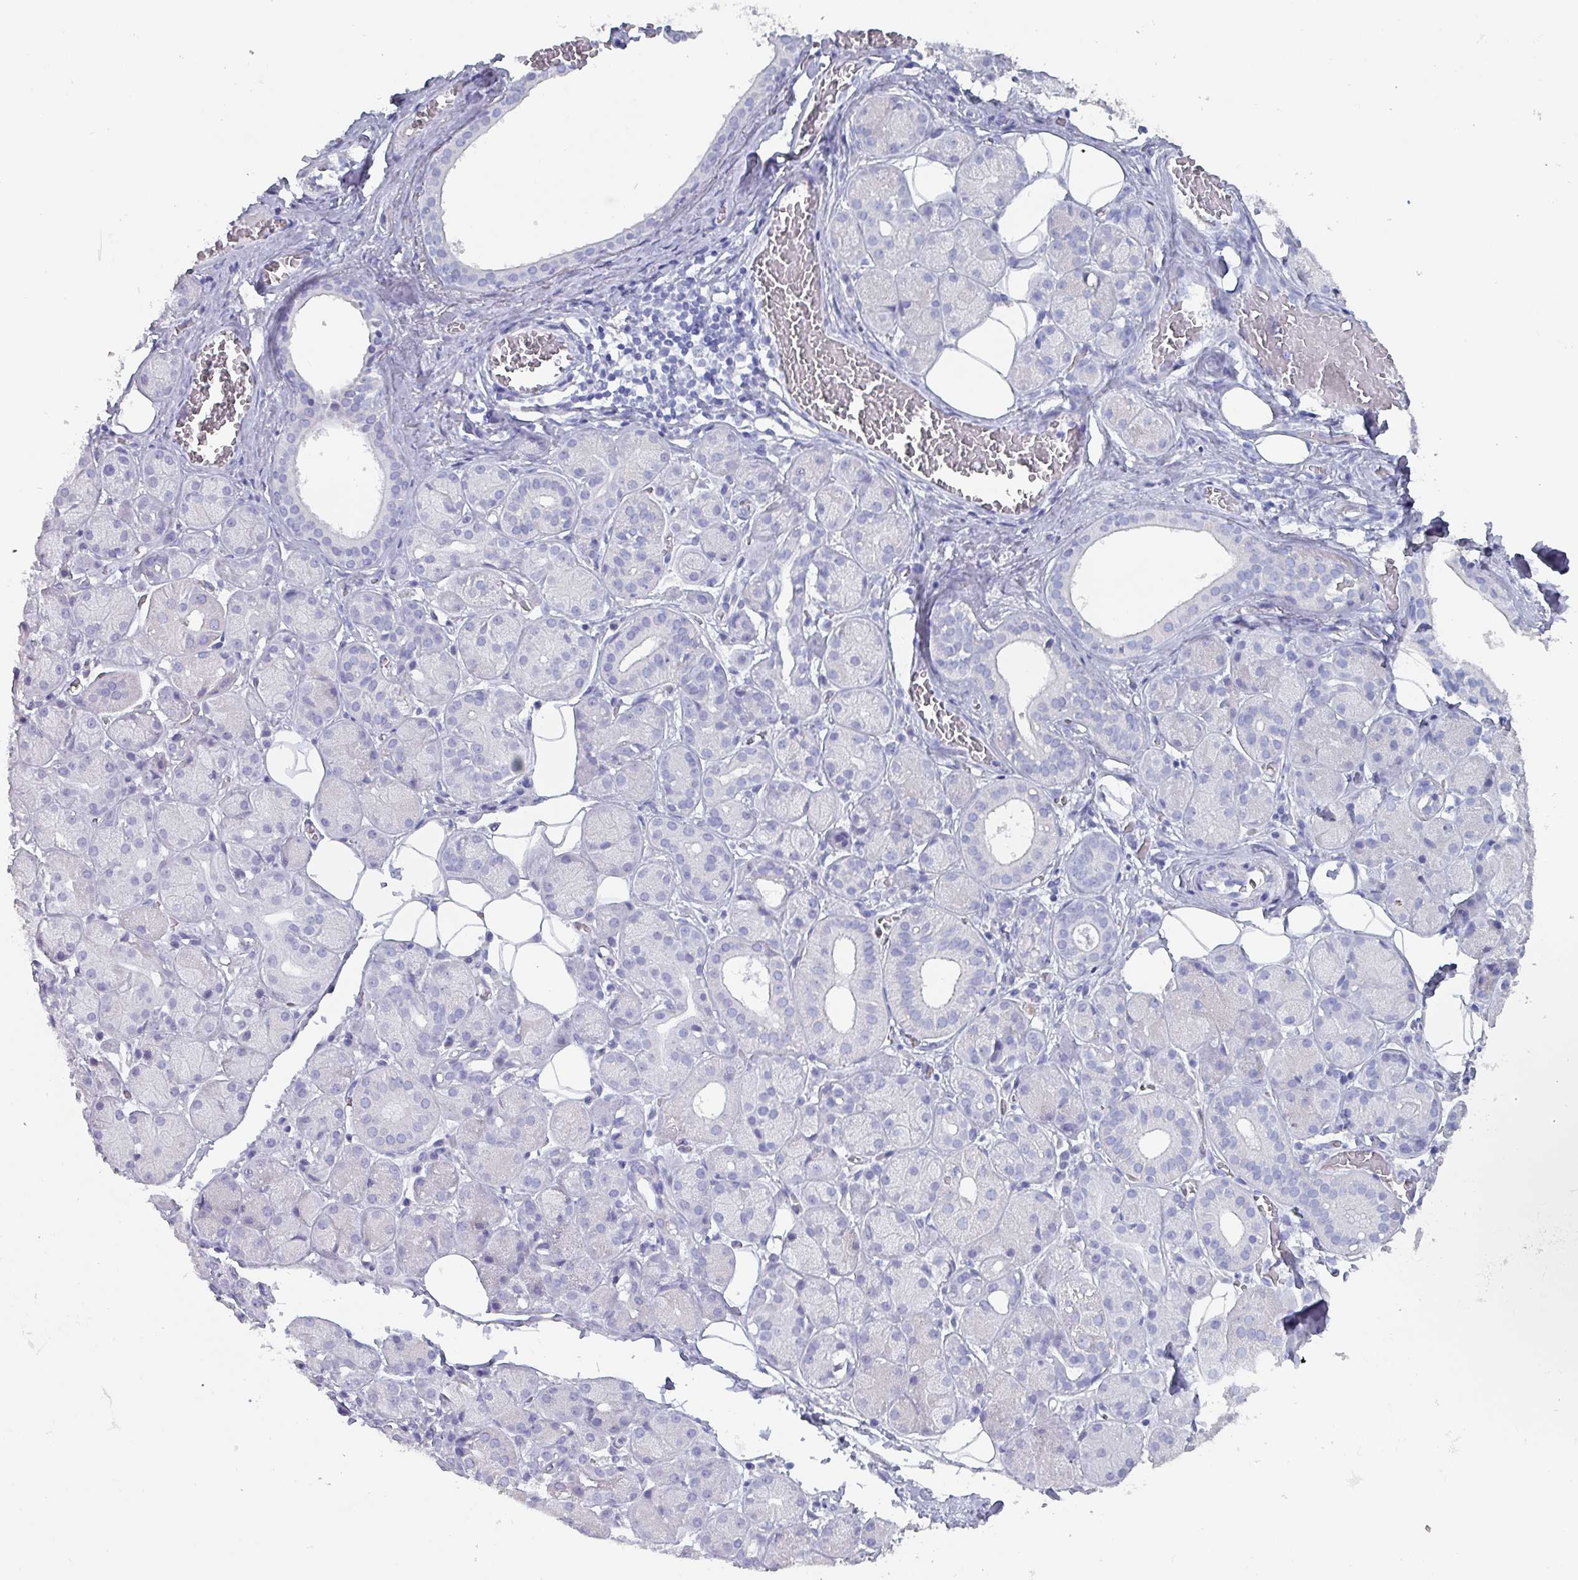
{"staining": {"intensity": "negative", "quantity": "none", "location": "none"}, "tissue": "salivary gland", "cell_type": "Glandular cells", "image_type": "normal", "snomed": [{"axis": "morphology", "description": "Squamous cell carcinoma, NOS"}, {"axis": "topography", "description": "Skin"}, {"axis": "topography", "description": "Head-Neck"}], "caption": "Salivary gland was stained to show a protein in brown. There is no significant expression in glandular cells. (DAB (3,3'-diaminobenzidine) immunohistochemistry (IHC), high magnification).", "gene": "INS", "patient": {"sex": "male", "age": 80}}